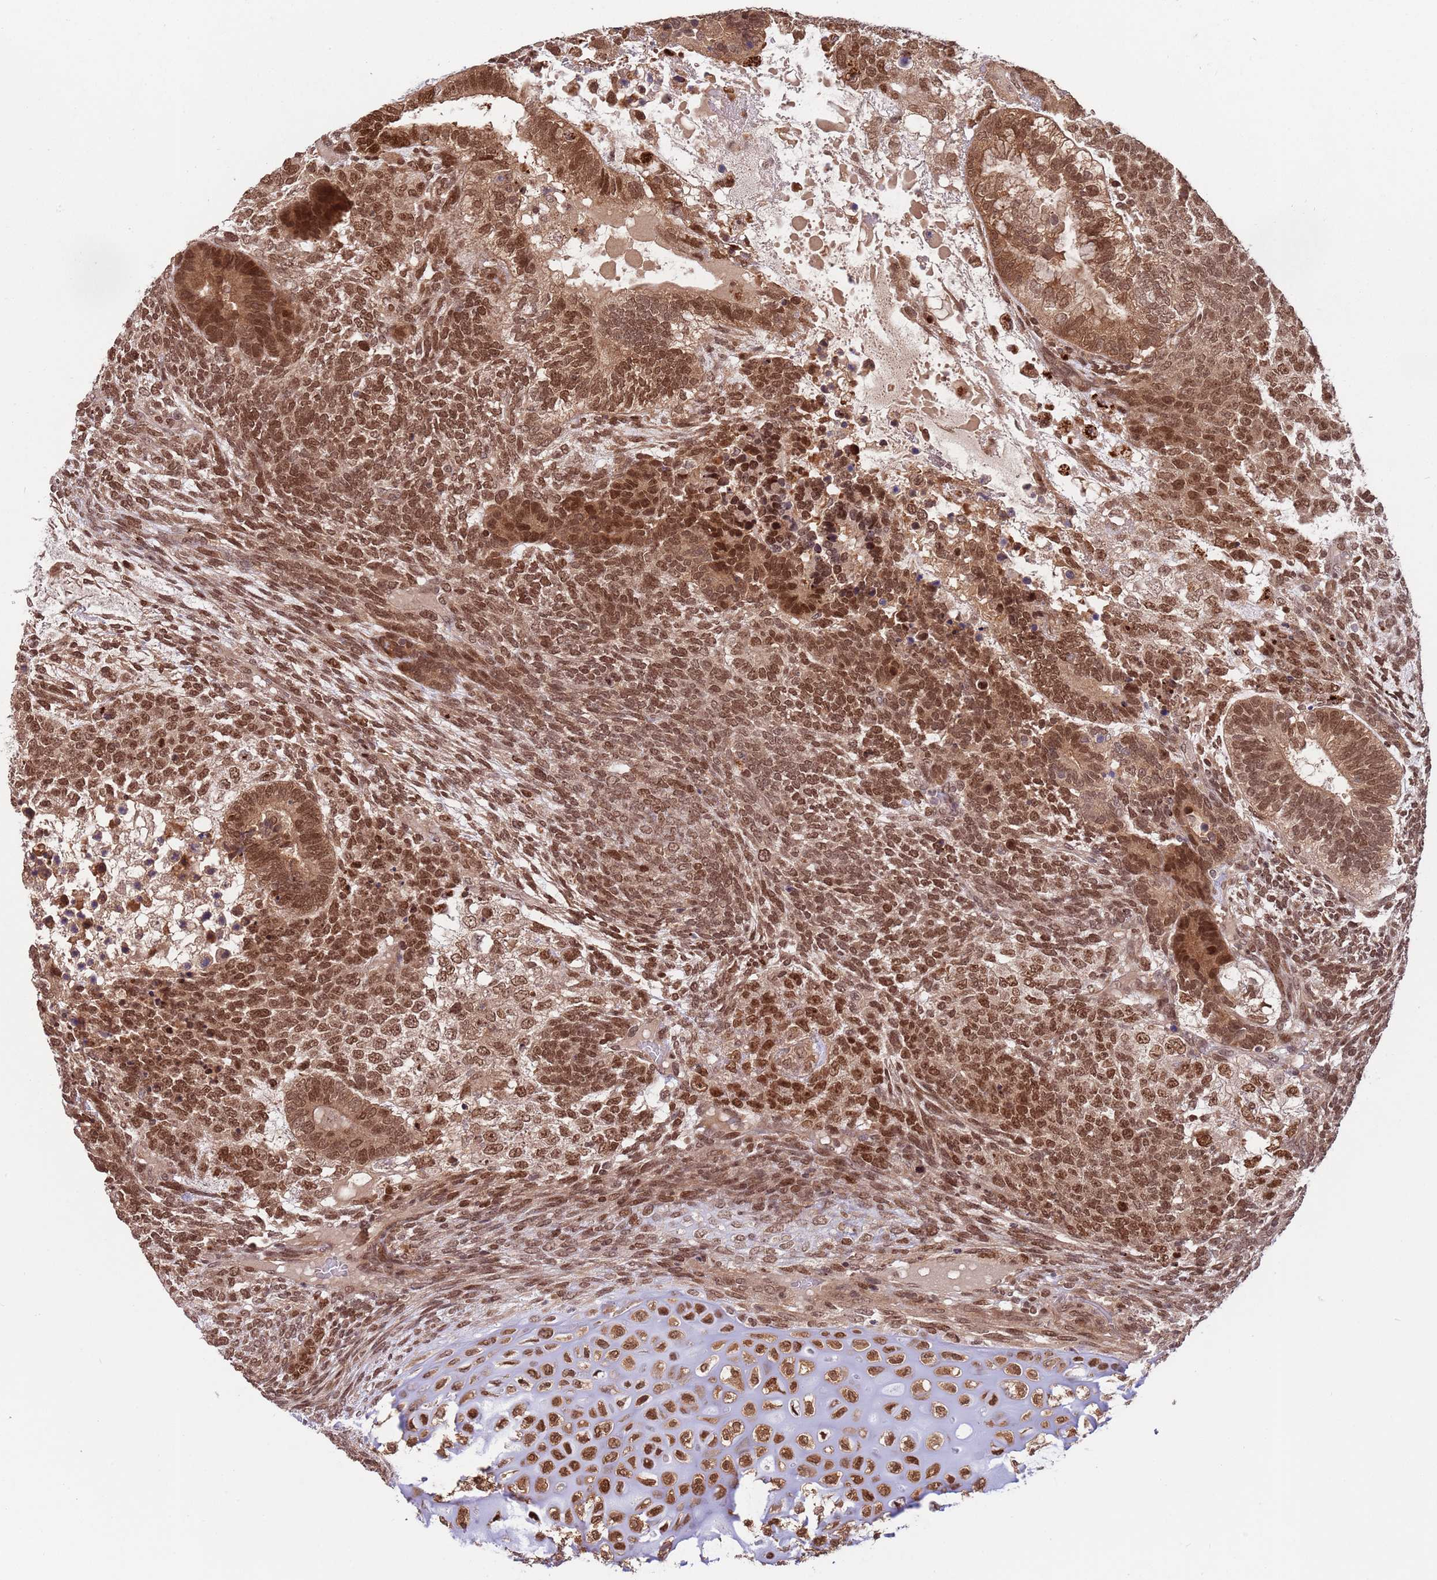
{"staining": {"intensity": "strong", "quantity": ">75%", "location": "nuclear"}, "tissue": "testis cancer", "cell_type": "Tumor cells", "image_type": "cancer", "snomed": [{"axis": "morphology", "description": "Carcinoma, Embryonal, NOS"}, {"axis": "topography", "description": "Testis"}], "caption": "High-power microscopy captured an immunohistochemistry image of testis embryonal carcinoma, revealing strong nuclear positivity in about >75% of tumor cells.", "gene": "SALL1", "patient": {"sex": "male", "age": 23}}